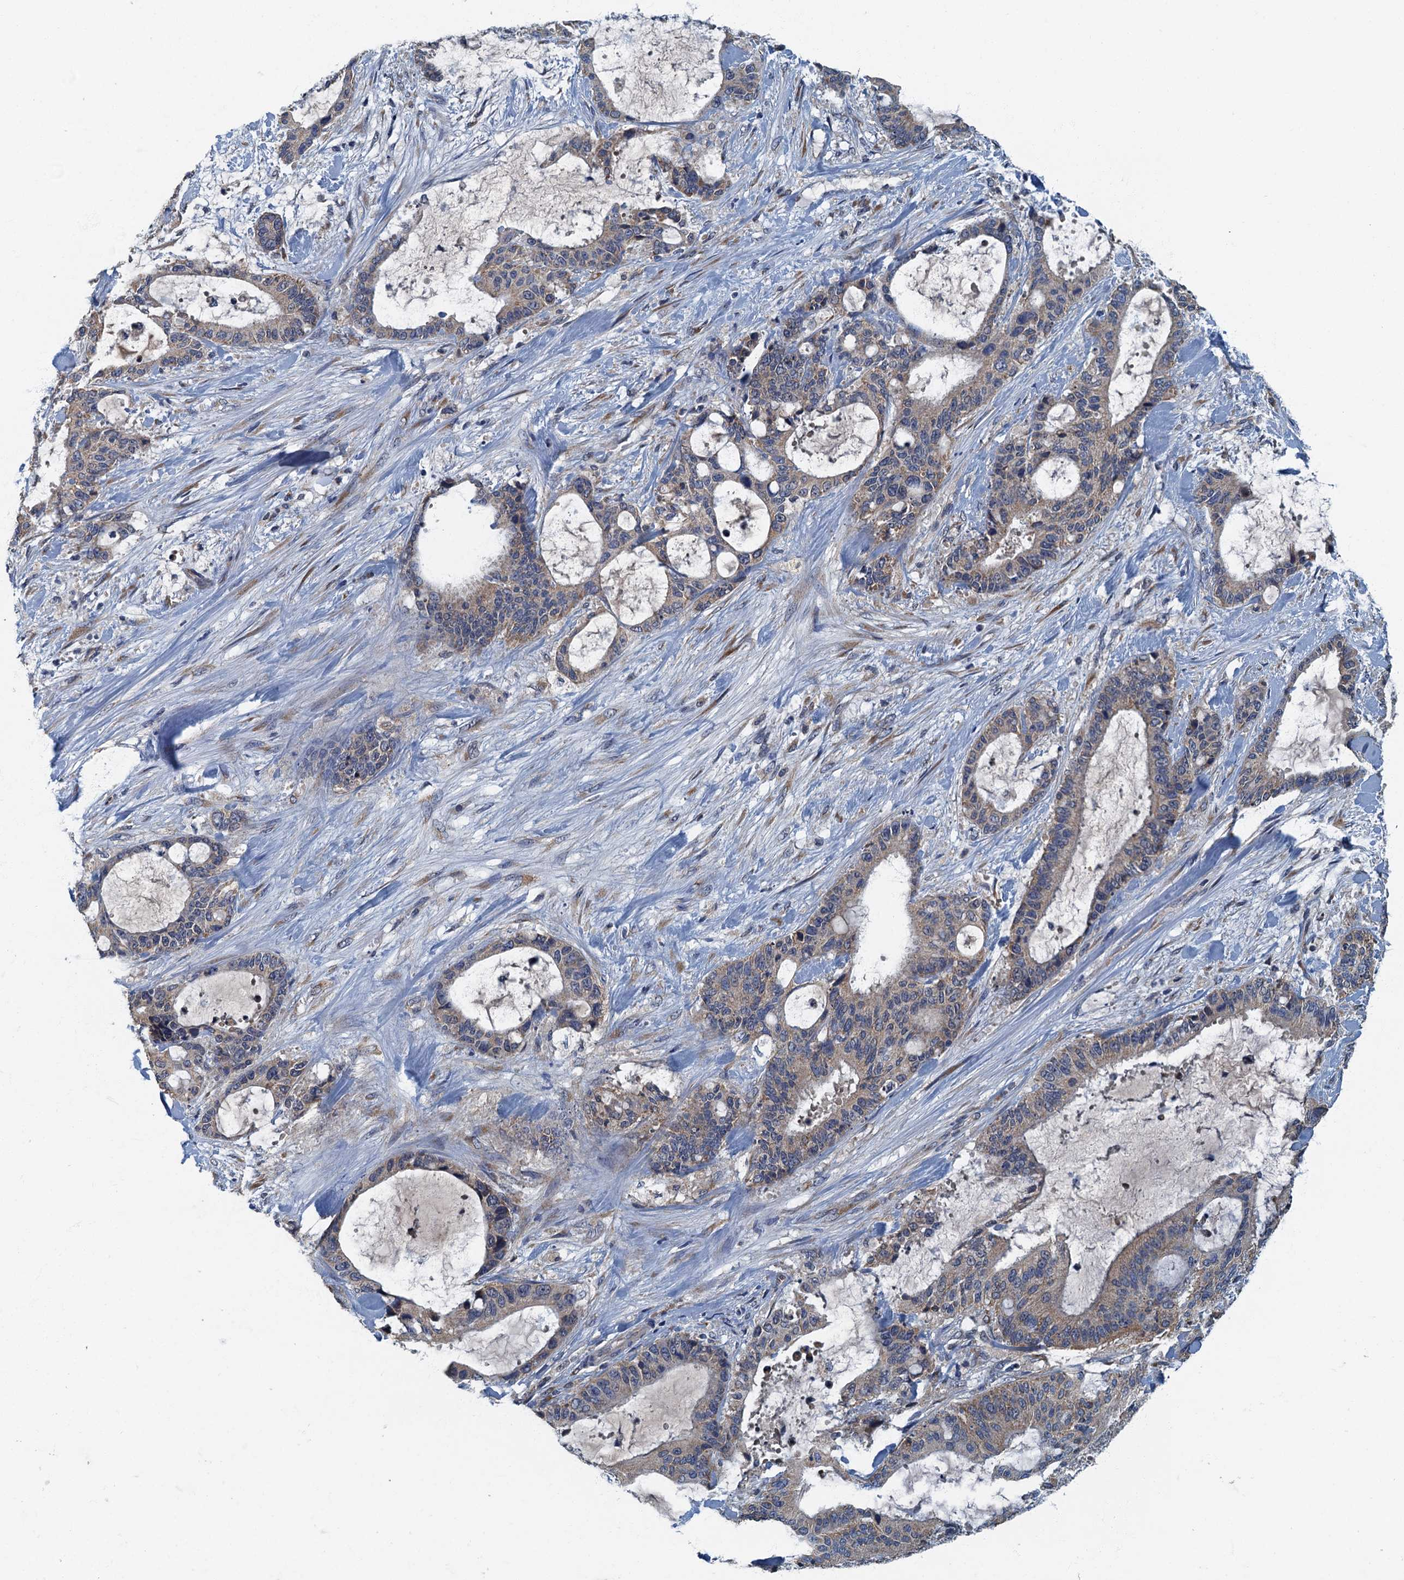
{"staining": {"intensity": "weak", "quantity": "25%-75%", "location": "cytoplasmic/membranous"}, "tissue": "liver cancer", "cell_type": "Tumor cells", "image_type": "cancer", "snomed": [{"axis": "morphology", "description": "Normal tissue, NOS"}, {"axis": "morphology", "description": "Cholangiocarcinoma"}, {"axis": "topography", "description": "Liver"}, {"axis": "topography", "description": "Peripheral nerve tissue"}], "caption": "Protein staining by IHC demonstrates weak cytoplasmic/membranous staining in about 25%-75% of tumor cells in liver cancer (cholangiocarcinoma).", "gene": "DDX49", "patient": {"sex": "female", "age": 73}}